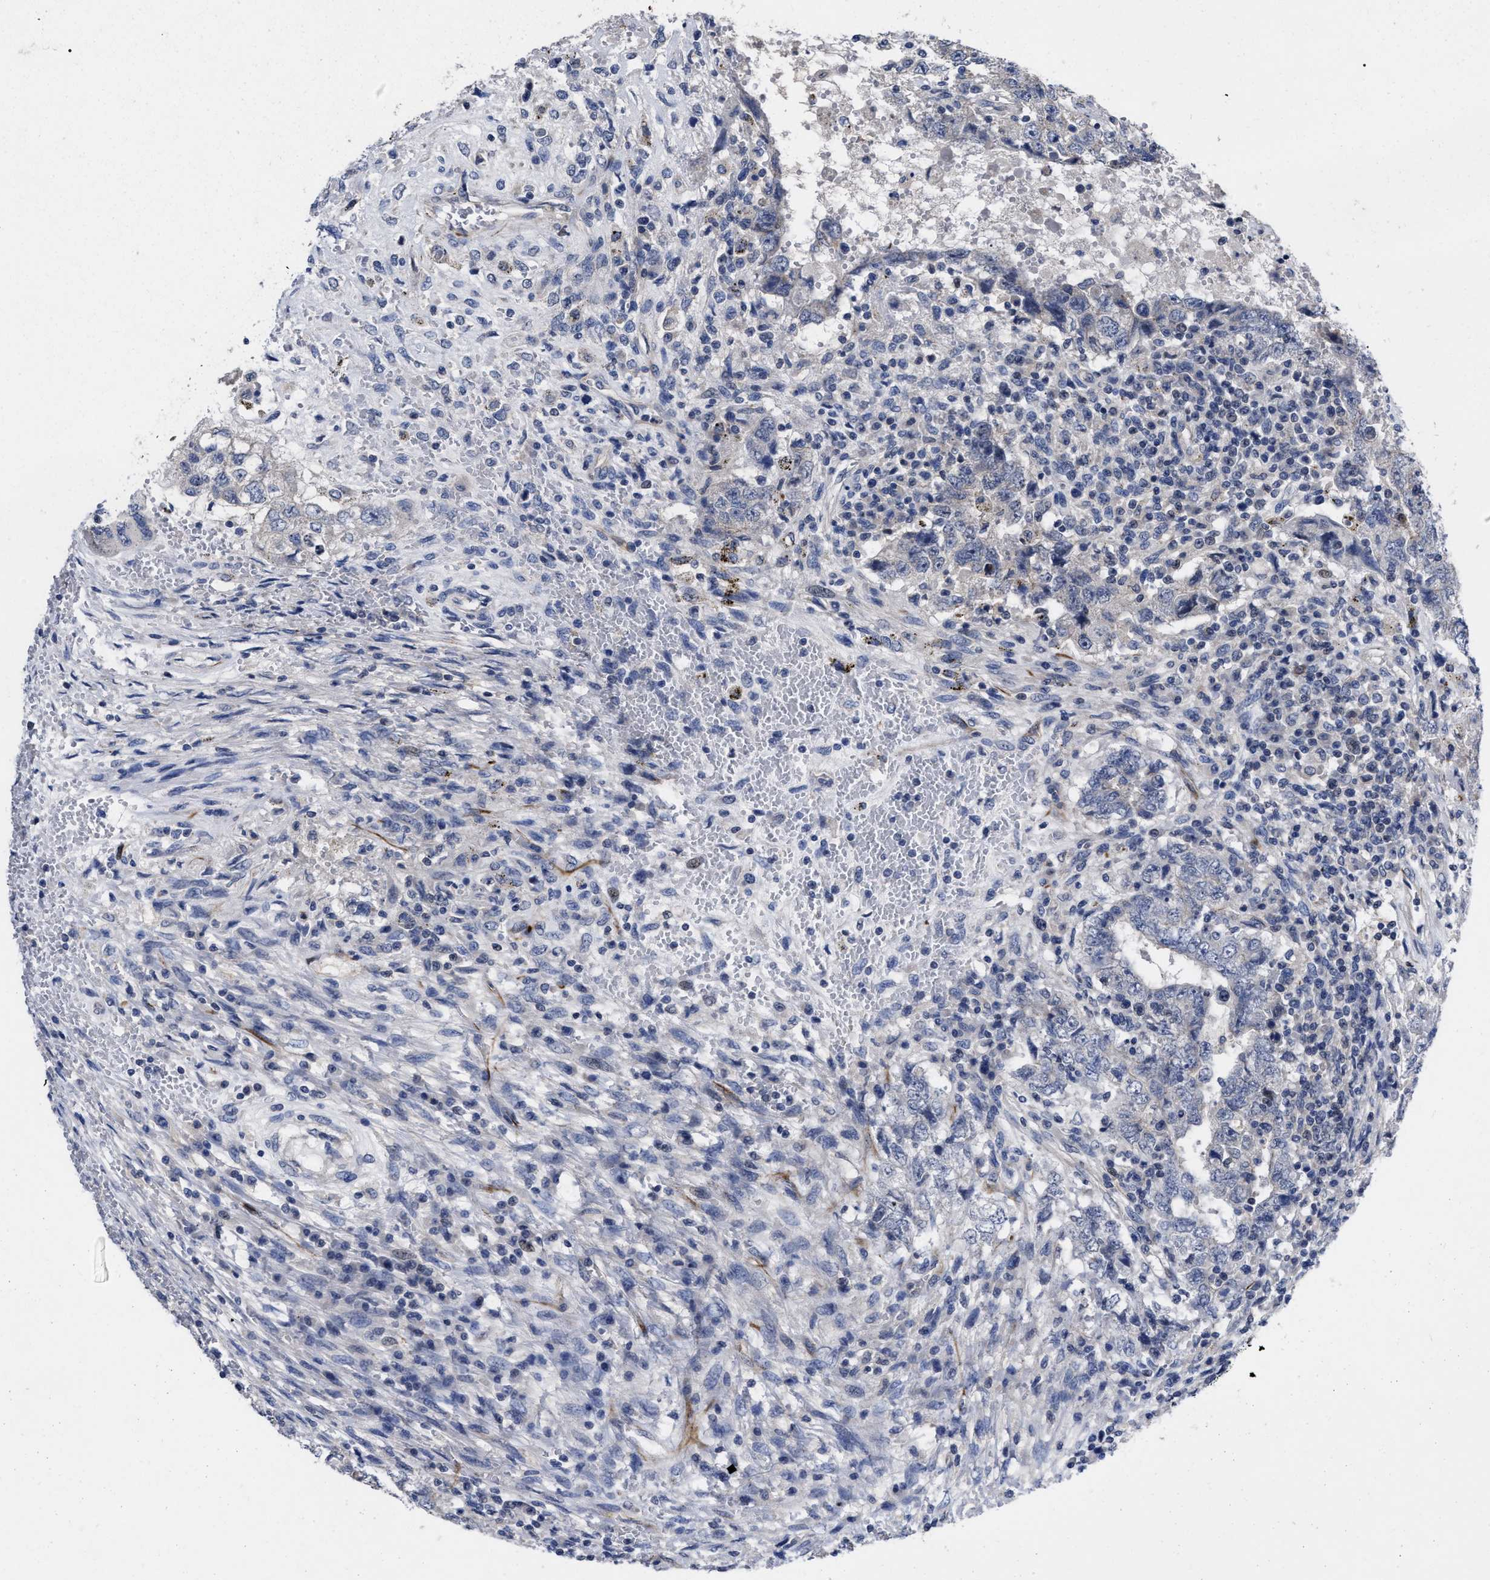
{"staining": {"intensity": "negative", "quantity": "none", "location": "none"}, "tissue": "testis cancer", "cell_type": "Tumor cells", "image_type": "cancer", "snomed": [{"axis": "morphology", "description": "Carcinoma, Embryonal, NOS"}, {"axis": "topography", "description": "Testis"}], "caption": "The image shows no significant staining in tumor cells of testis cancer (embryonal carcinoma).", "gene": "CCN5", "patient": {"sex": "male", "age": 26}}